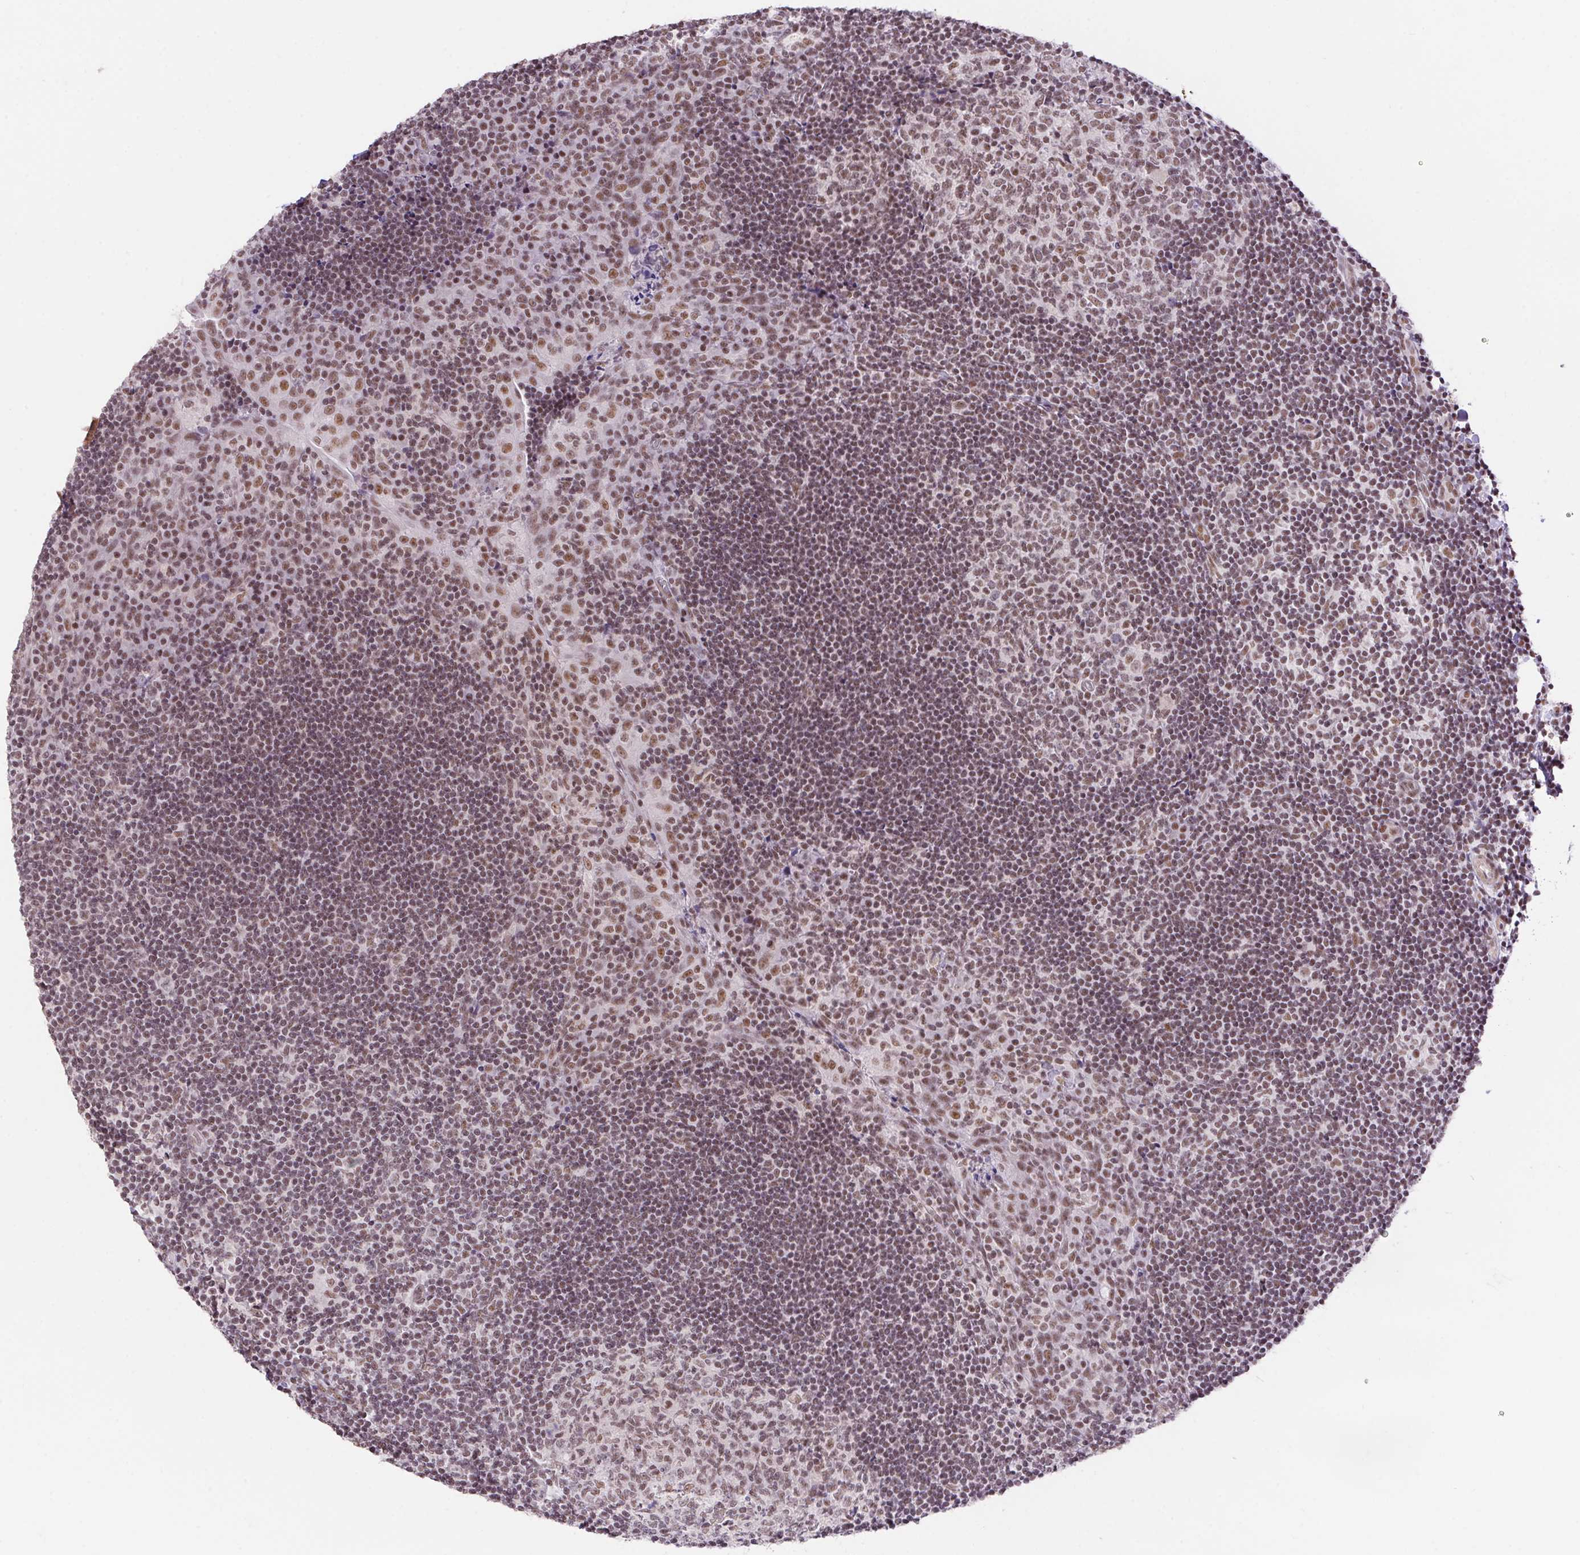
{"staining": {"intensity": "moderate", "quantity": ">75%", "location": "nuclear"}, "tissue": "tonsil", "cell_type": "Germinal center cells", "image_type": "normal", "snomed": [{"axis": "morphology", "description": "Normal tissue, NOS"}, {"axis": "topography", "description": "Tonsil"}], "caption": "The histopathology image demonstrates staining of unremarkable tonsil, revealing moderate nuclear protein expression (brown color) within germinal center cells.", "gene": "DDX17", "patient": {"sex": "male", "age": 17}}